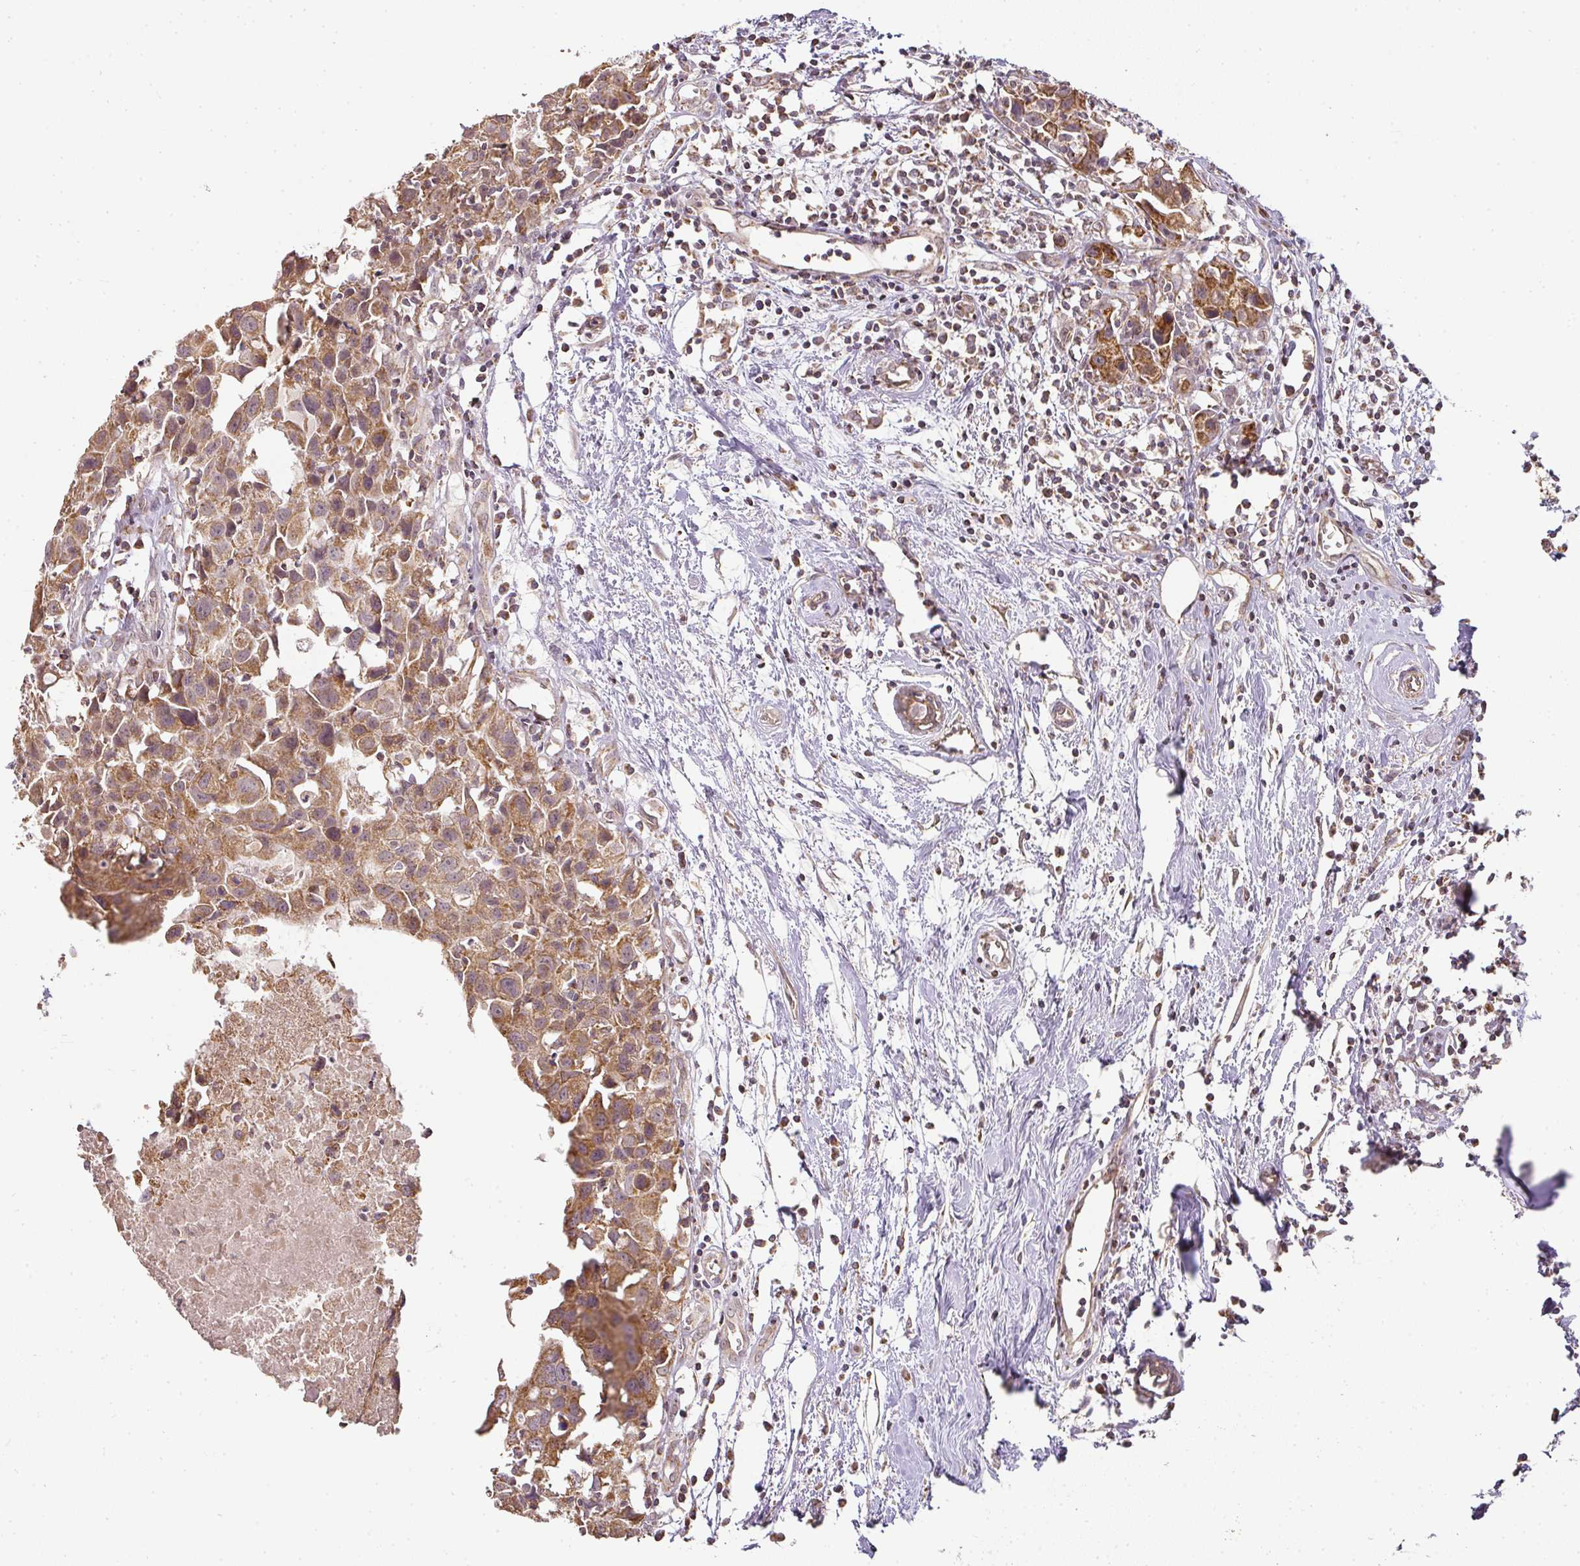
{"staining": {"intensity": "moderate", "quantity": ">75%", "location": "cytoplasmic/membranous"}, "tissue": "breast cancer", "cell_type": "Tumor cells", "image_type": "cancer", "snomed": [{"axis": "morphology", "description": "Carcinoma, NOS"}, {"axis": "topography", "description": "Breast"}], "caption": "Immunohistochemical staining of carcinoma (breast) reveals medium levels of moderate cytoplasmic/membranous protein expression in approximately >75% of tumor cells.", "gene": "MYOM2", "patient": {"sex": "female", "age": 60}}